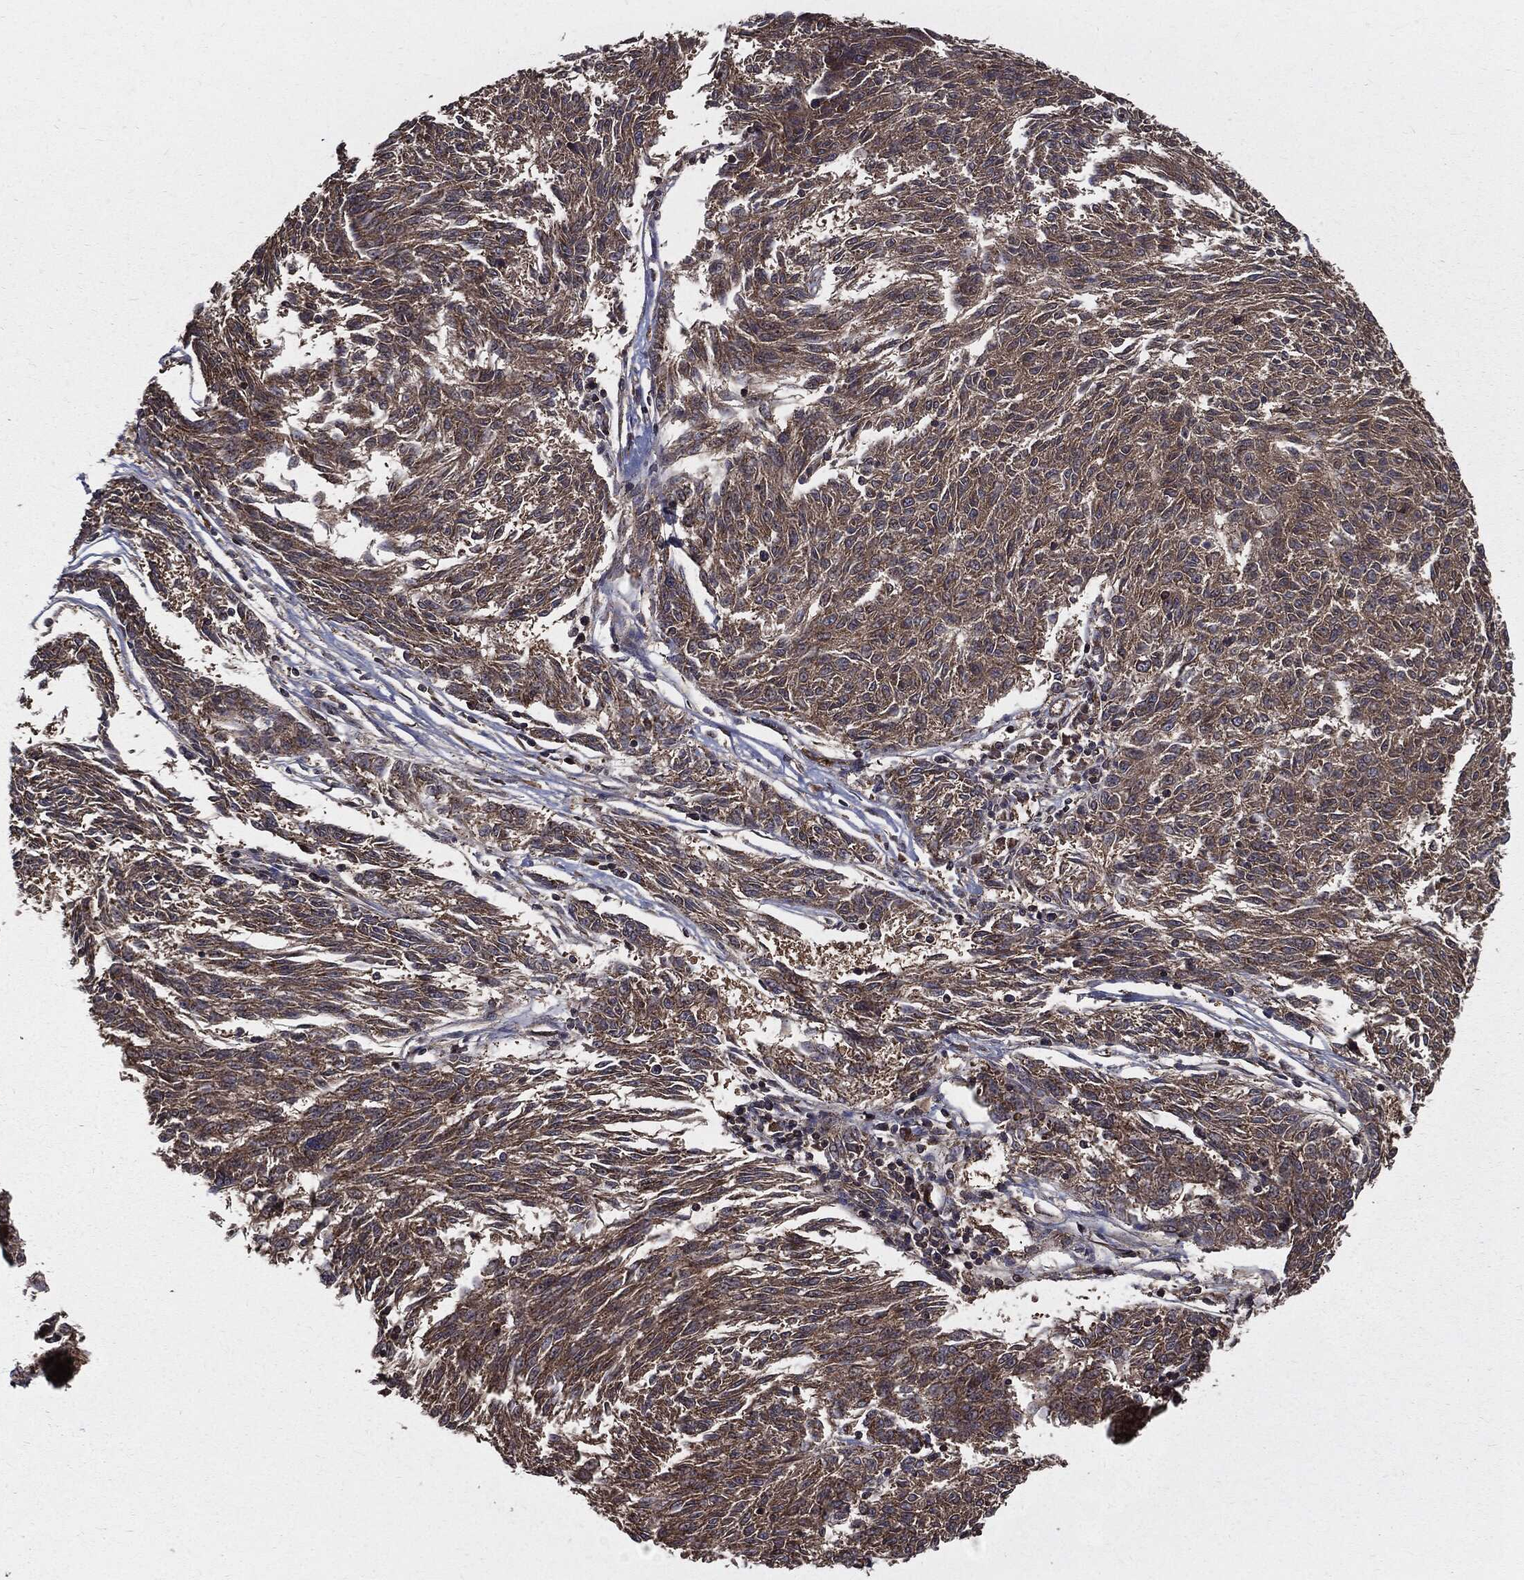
{"staining": {"intensity": "moderate", "quantity": "25%-75%", "location": "cytoplasmic/membranous"}, "tissue": "melanoma", "cell_type": "Tumor cells", "image_type": "cancer", "snomed": [{"axis": "morphology", "description": "Malignant melanoma, NOS"}, {"axis": "topography", "description": "Skin"}], "caption": "A brown stain shows moderate cytoplasmic/membranous positivity of a protein in melanoma tumor cells.", "gene": "PDCD6IP", "patient": {"sex": "female", "age": 72}}